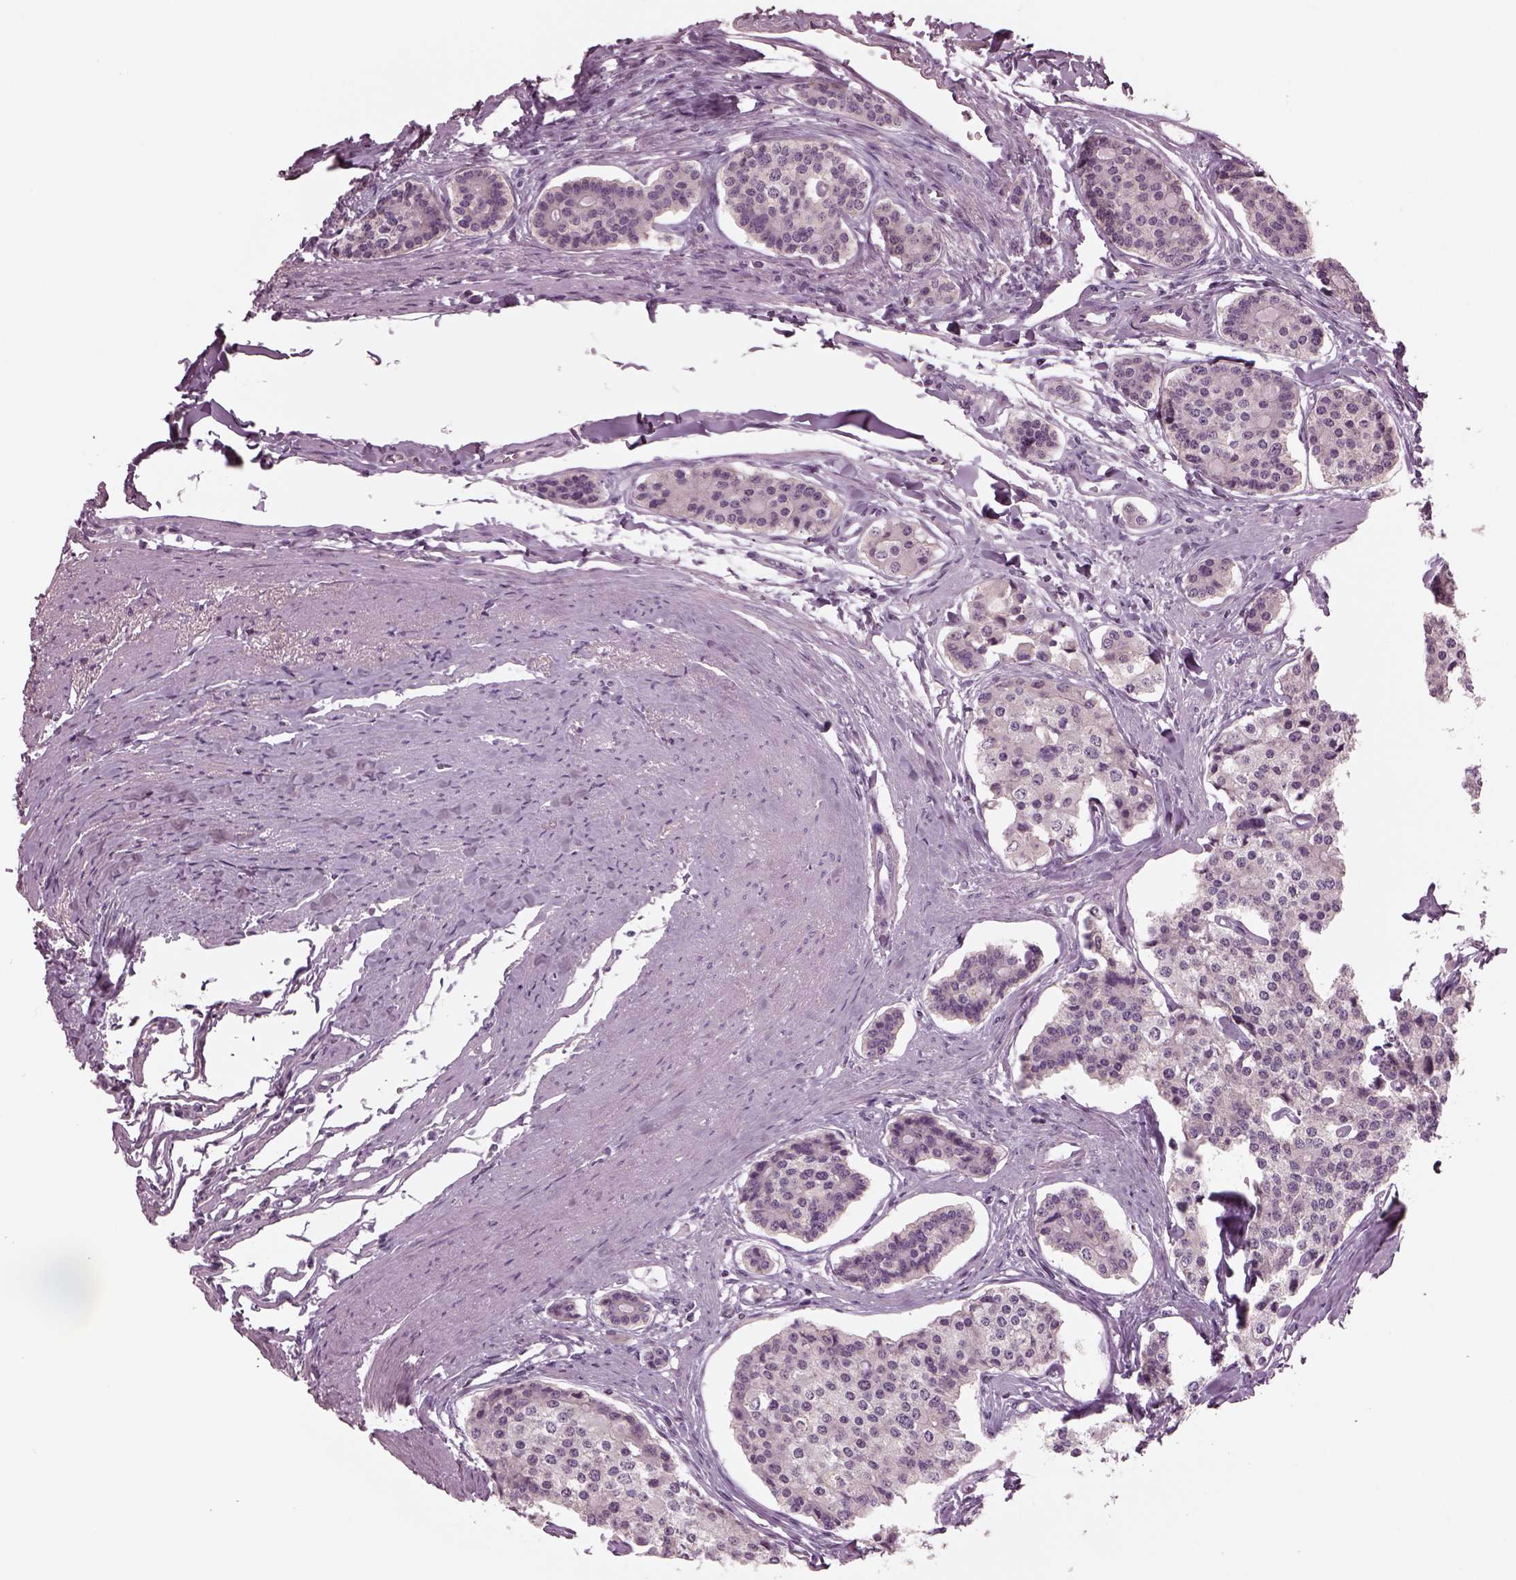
{"staining": {"intensity": "negative", "quantity": "none", "location": "none"}, "tissue": "carcinoid", "cell_type": "Tumor cells", "image_type": "cancer", "snomed": [{"axis": "morphology", "description": "Carcinoid, malignant, NOS"}, {"axis": "topography", "description": "Small intestine"}], "caption": "DAB (3,3'-diaminobenzidine) immunohistochemical staining of malignant carcinoid exhibits no significant expression in tumor cells.", "gene": "CLCN4", "patient": {"sex": "female", "age": 65}}